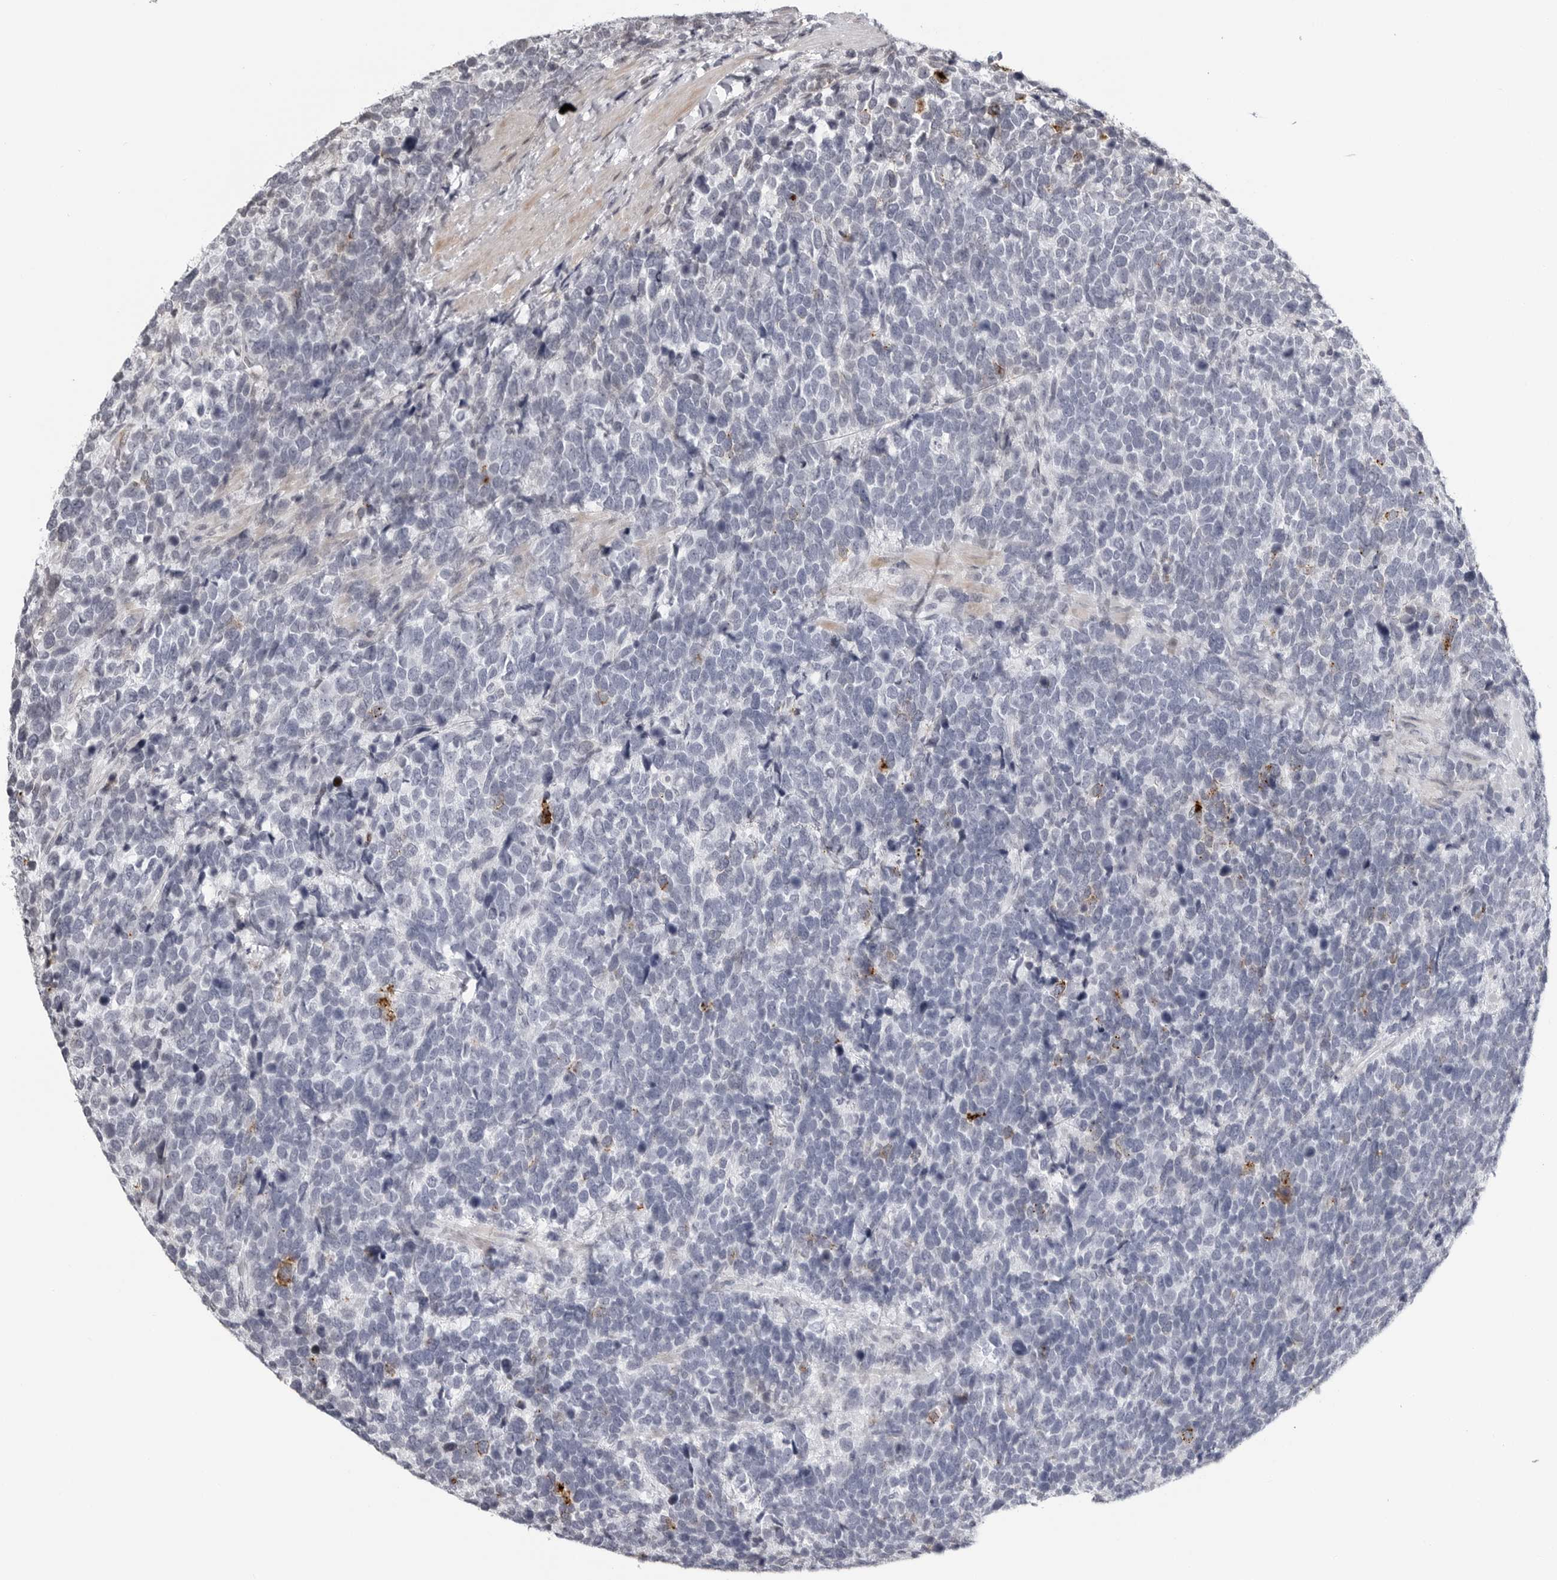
{"staining": {"intensity": "negative", "quantity": "none", "location": "none"}, "tissue": "urothelial cancer", "cell_type": "Tumor cells", "image_type": "cancer", "snomed": [{"axis": "morphology", "description": "Urothelial carcinoma, High grade"}, {"axis": "topography", "description": "Urinary bladder"}], "caption": "This histopathology image is of high-grade urothelial carcinoma stained with immunohistochemistry (IHC) to label a protein in brown with the nuclei are counter-stained blue. There is no expression in tumor cells.", "gene": "CXCR5", "patient": {"sex": "female", "age": 82}}